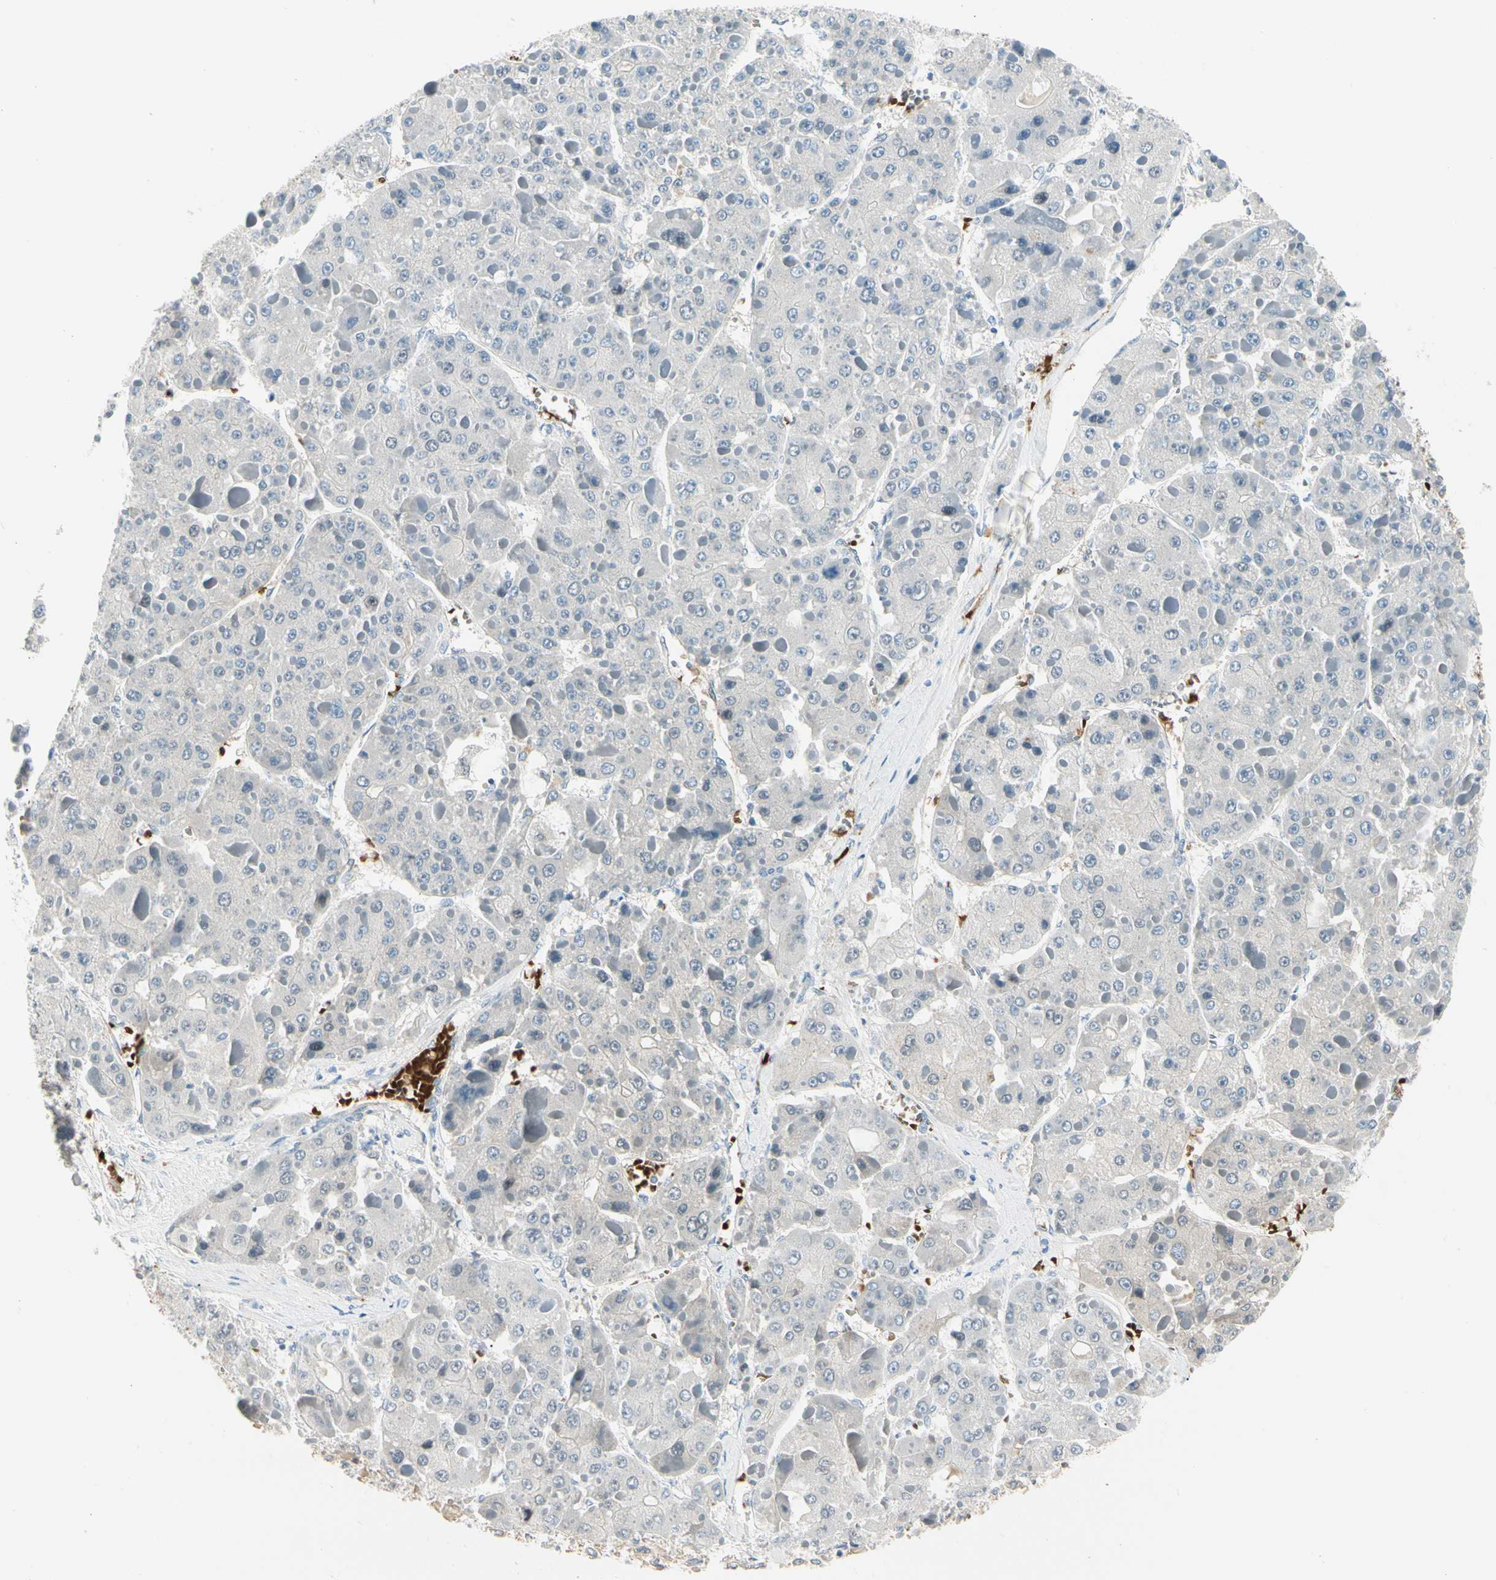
{"staining": {"intensity": "negative", "quantity": "none", "location": "none"}, "tissue": "liver cancer", "cell_type": "Tumor cells", "image_type": "cancer", "snomed": [{"axis": "morphology", "description": "Carcinoma, Hepatocellular, NOS"}, {"axis": "topography", "description": "Liver"}], "caption": "IHC histopathology image of liver cancer (hepatocellular carcinoma) stained for a protein (brown), which reveals no expression in tumor cells.", "gene": "CA1", "patient": {"sex": "female", "age": 73}}